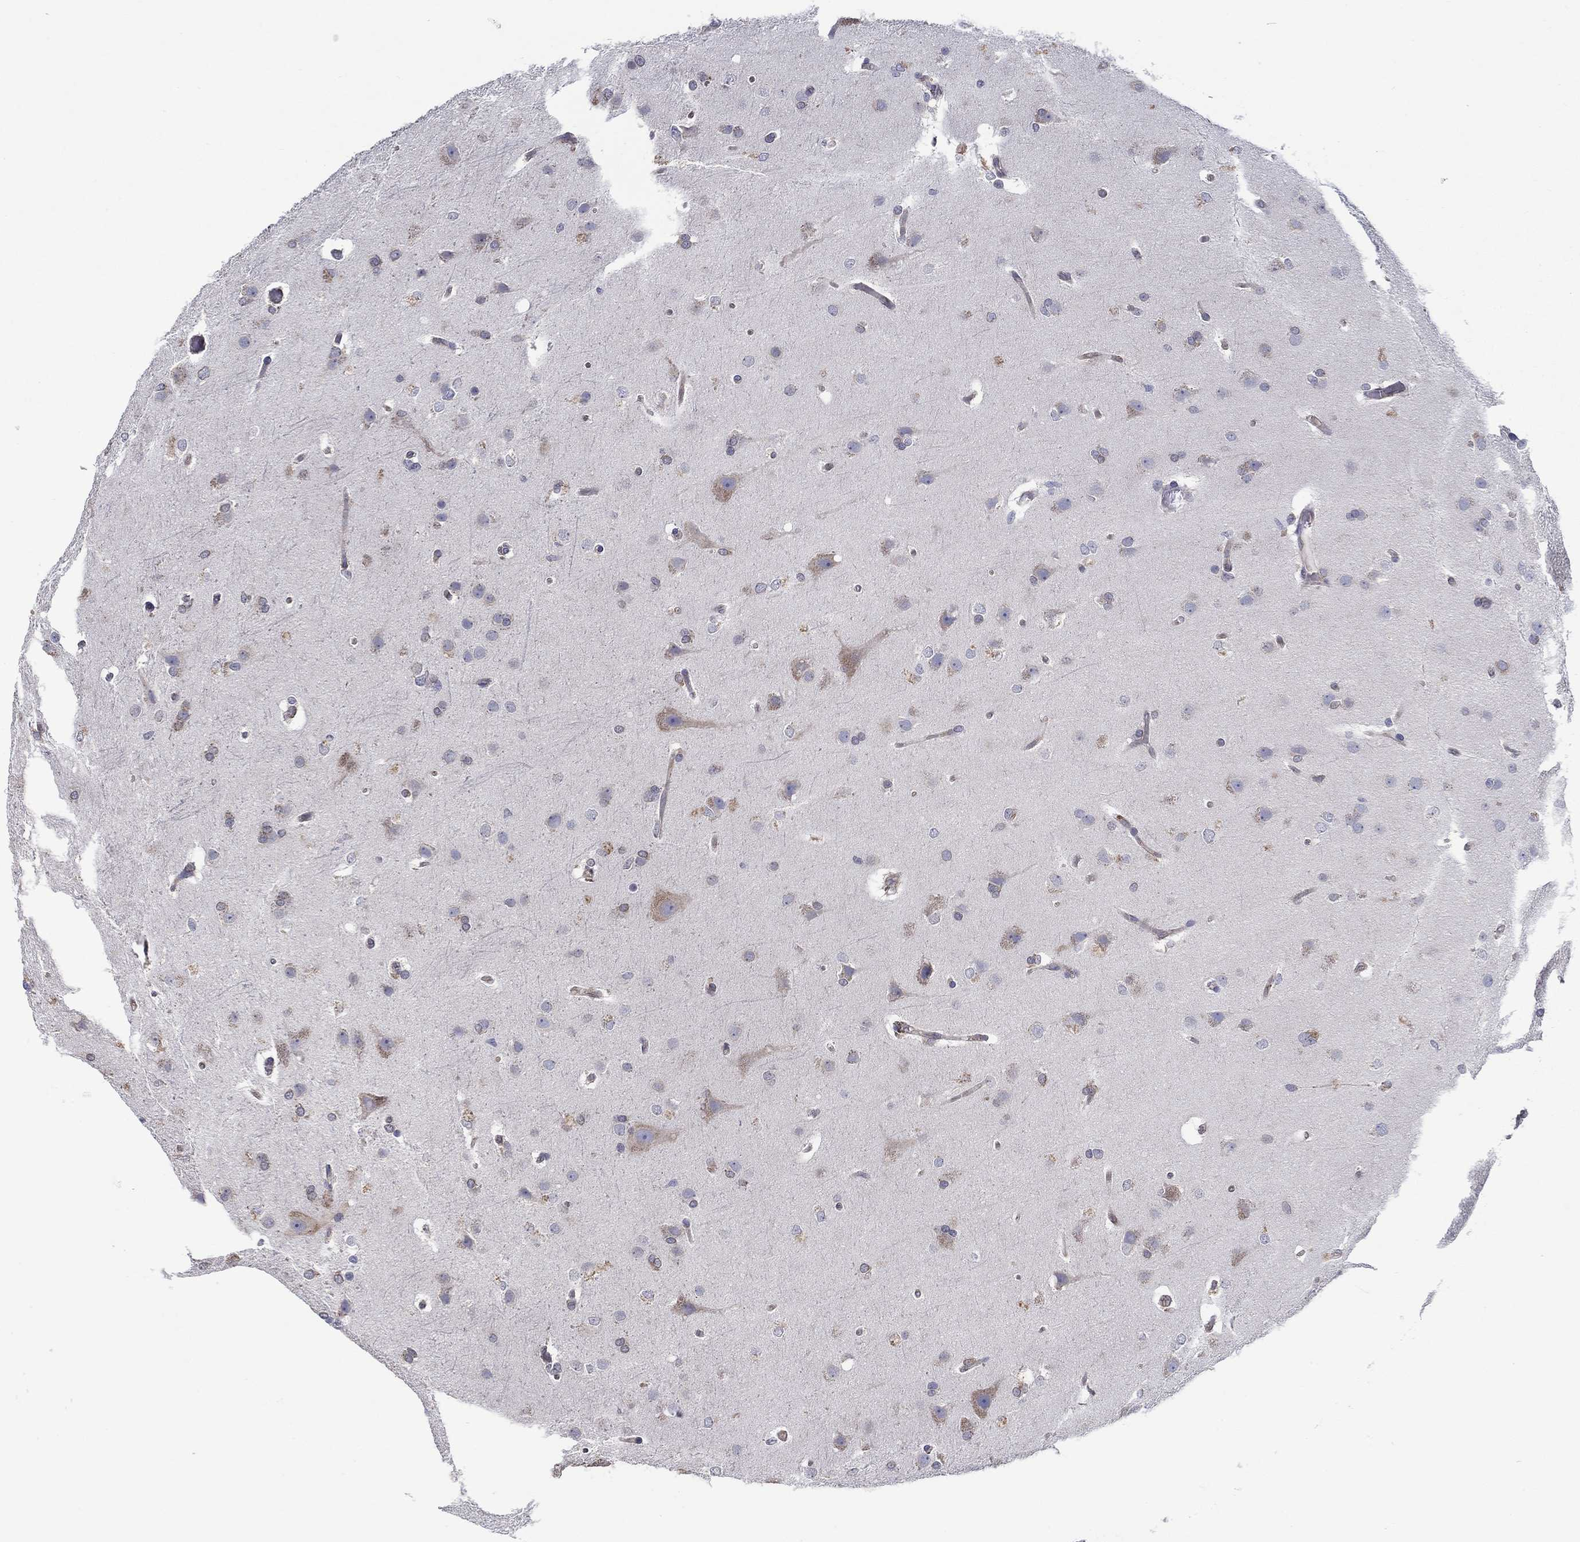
{"staining": {"intensity": "moderate", "quantity": ">75%", "location": "cytoplasmic/membranous"}, "tissue": "glioma", "cell_type": "Tumor cells", "image_type": "cancer", "snomed": [{"axis": "morphology", "description": "Glioma, malignant, High grade"}, {"axis": "topography", "description": "Brain"}], "caption": "The immunohistochemical stain shows moderate cytoplasmic/membranous expression in tumor cells of glioma tissue. (DAB (3,3'-diaminobenzidine) IHC with brightfield microscopy, high magnification).", "gene": "ERMP1", "patient": {"sex": "male", "age": 68}}